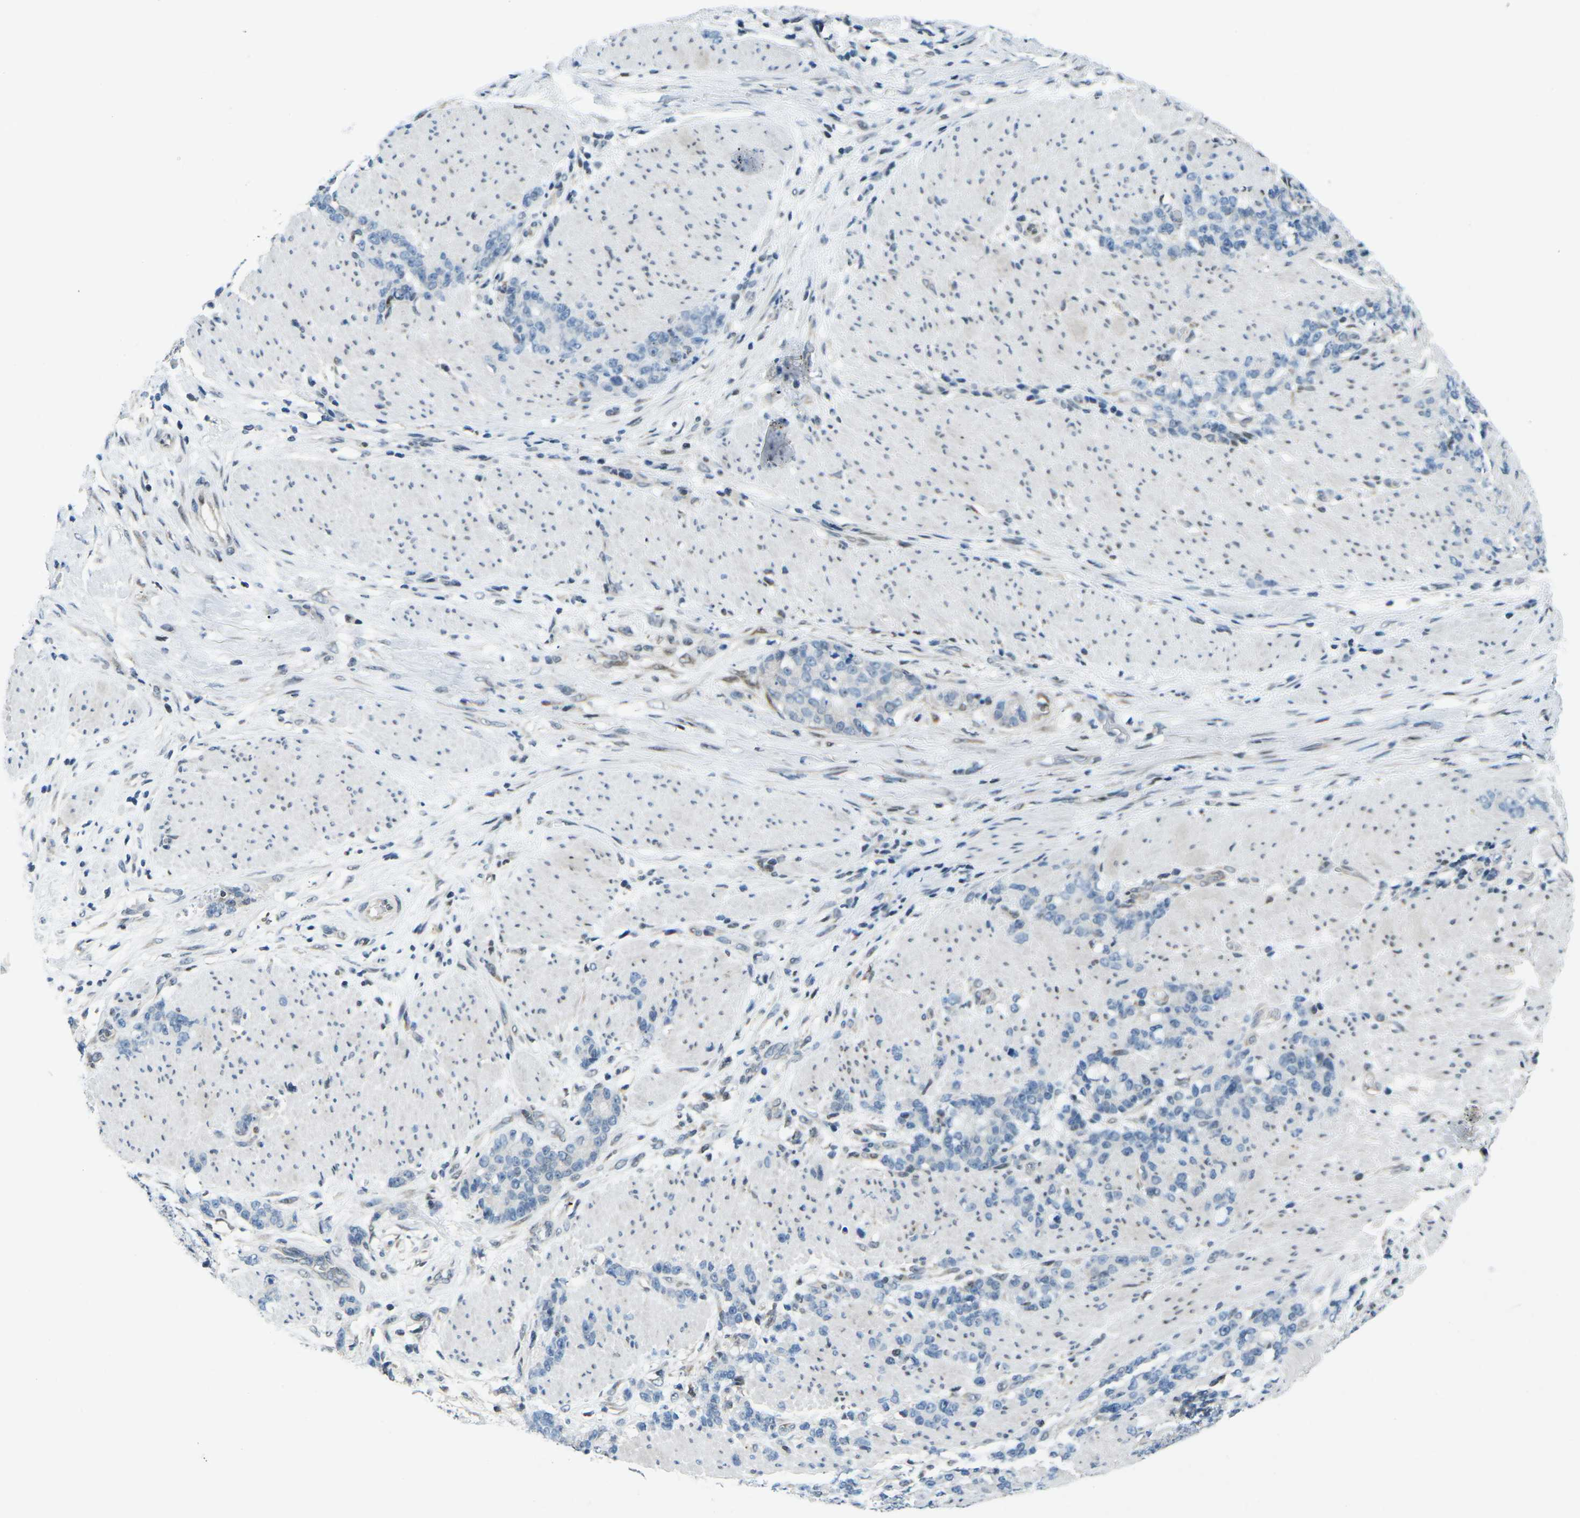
{"staining": {"intensity": "negative", "quantity": "none", "location": "none"}, "tissue": "stomach cancer", "cell_type": "Tumor cells", "image_type": "cancer", "snomed": [{"axis": "morphology", "description": "Adenocarcinoma, NOS"}, {"axis": "topography", "description": "Stomach, lower"}], "caption": "The histopathology image exhibits no significant staining in tumor cells of adenocarcinoma (stomach).", "gene": "MBNL1", "patient": {"sex": "male", "age": 88}}